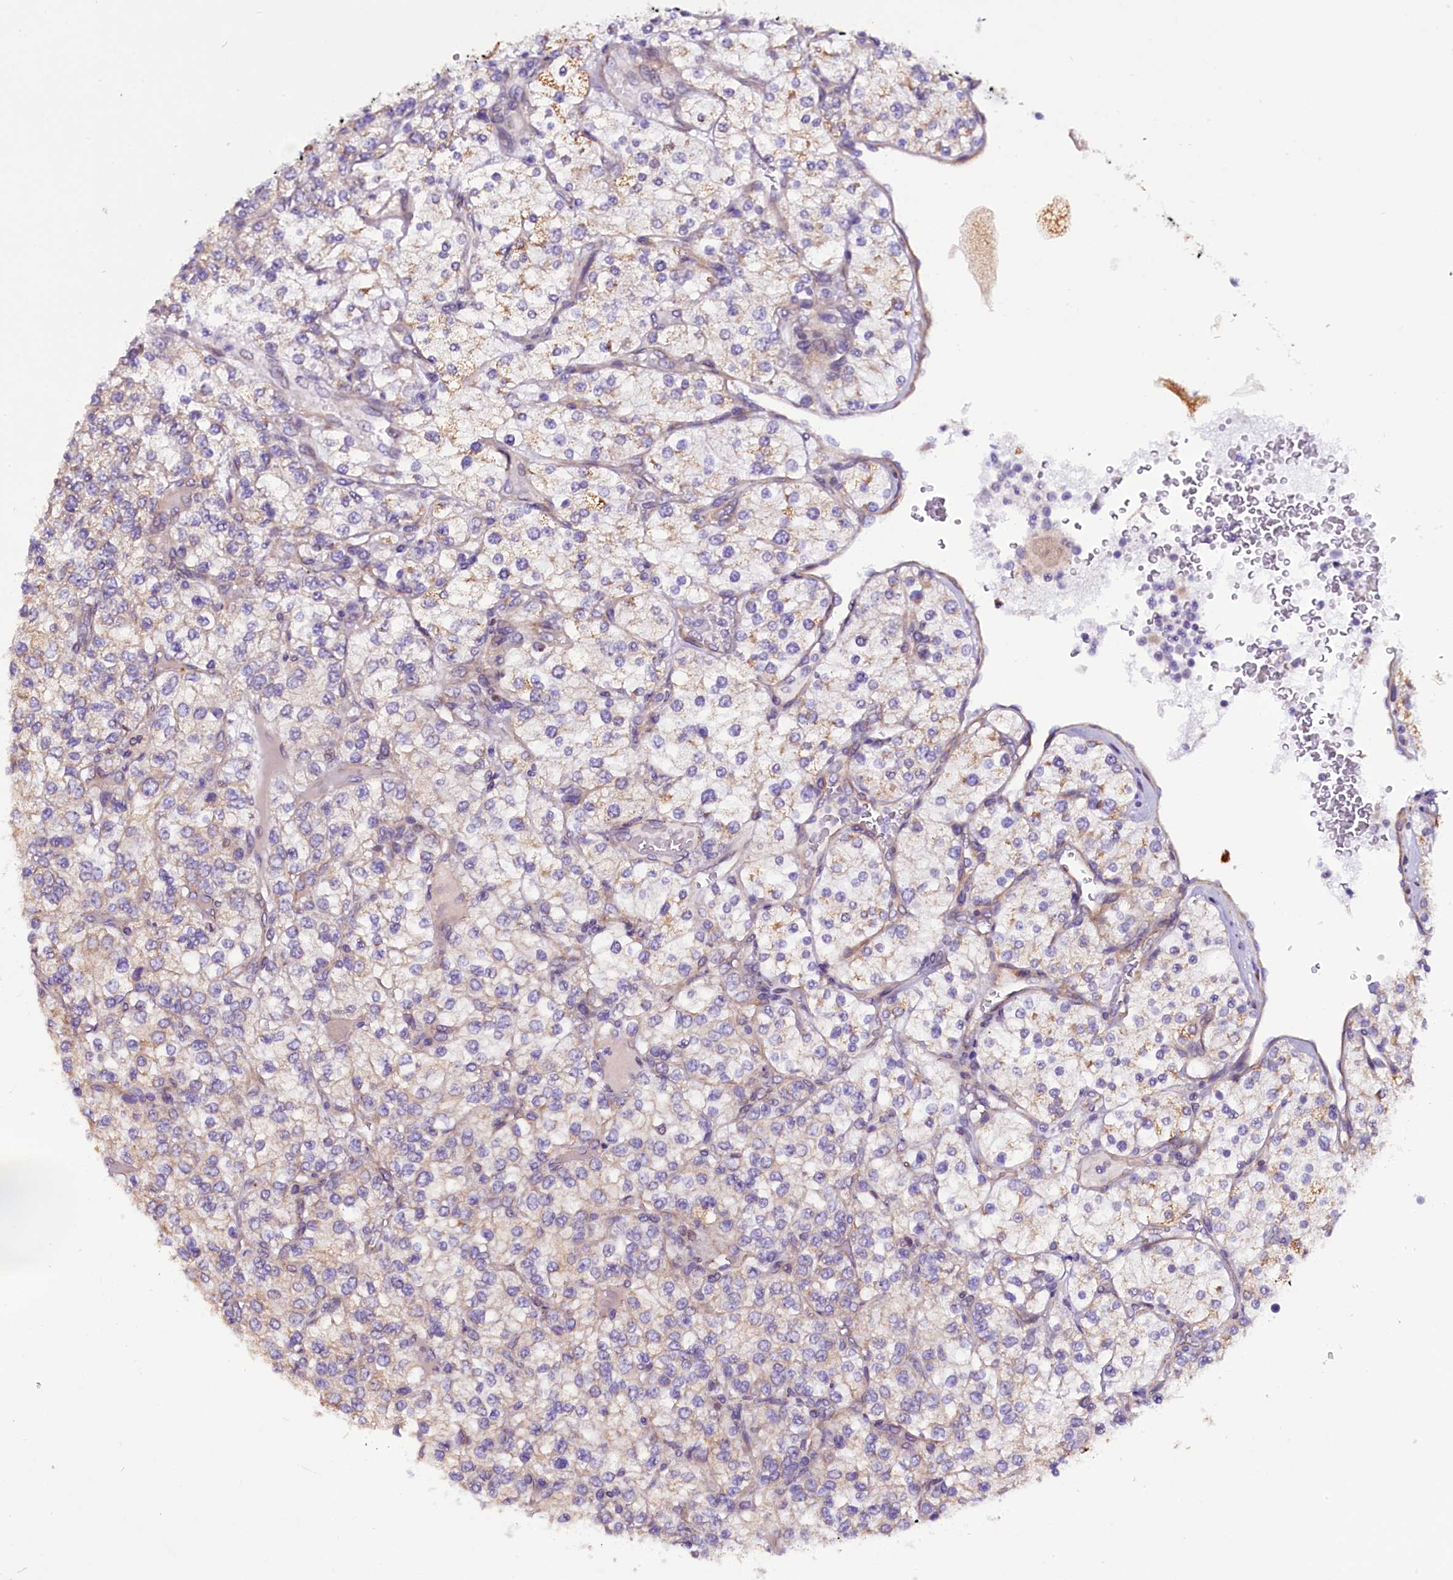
{"staining": {"intensity": "negative", "quantity": "none", "location": "none"}, "tissue": "renal cancer", "cell_type": "Tumor cells", "image_type": "cancer", "snomed": [{"axis": "morphology", "description": "Adenocarcinoma, NOS"}, {"axis": "topography", "description": "Kidney"}], "caption": "Photomicrograph shows no protein positivity in tumor cells of renal cancer tissue.", "gene": "UACA", "patient": {"sex": "male", "age": 80}}